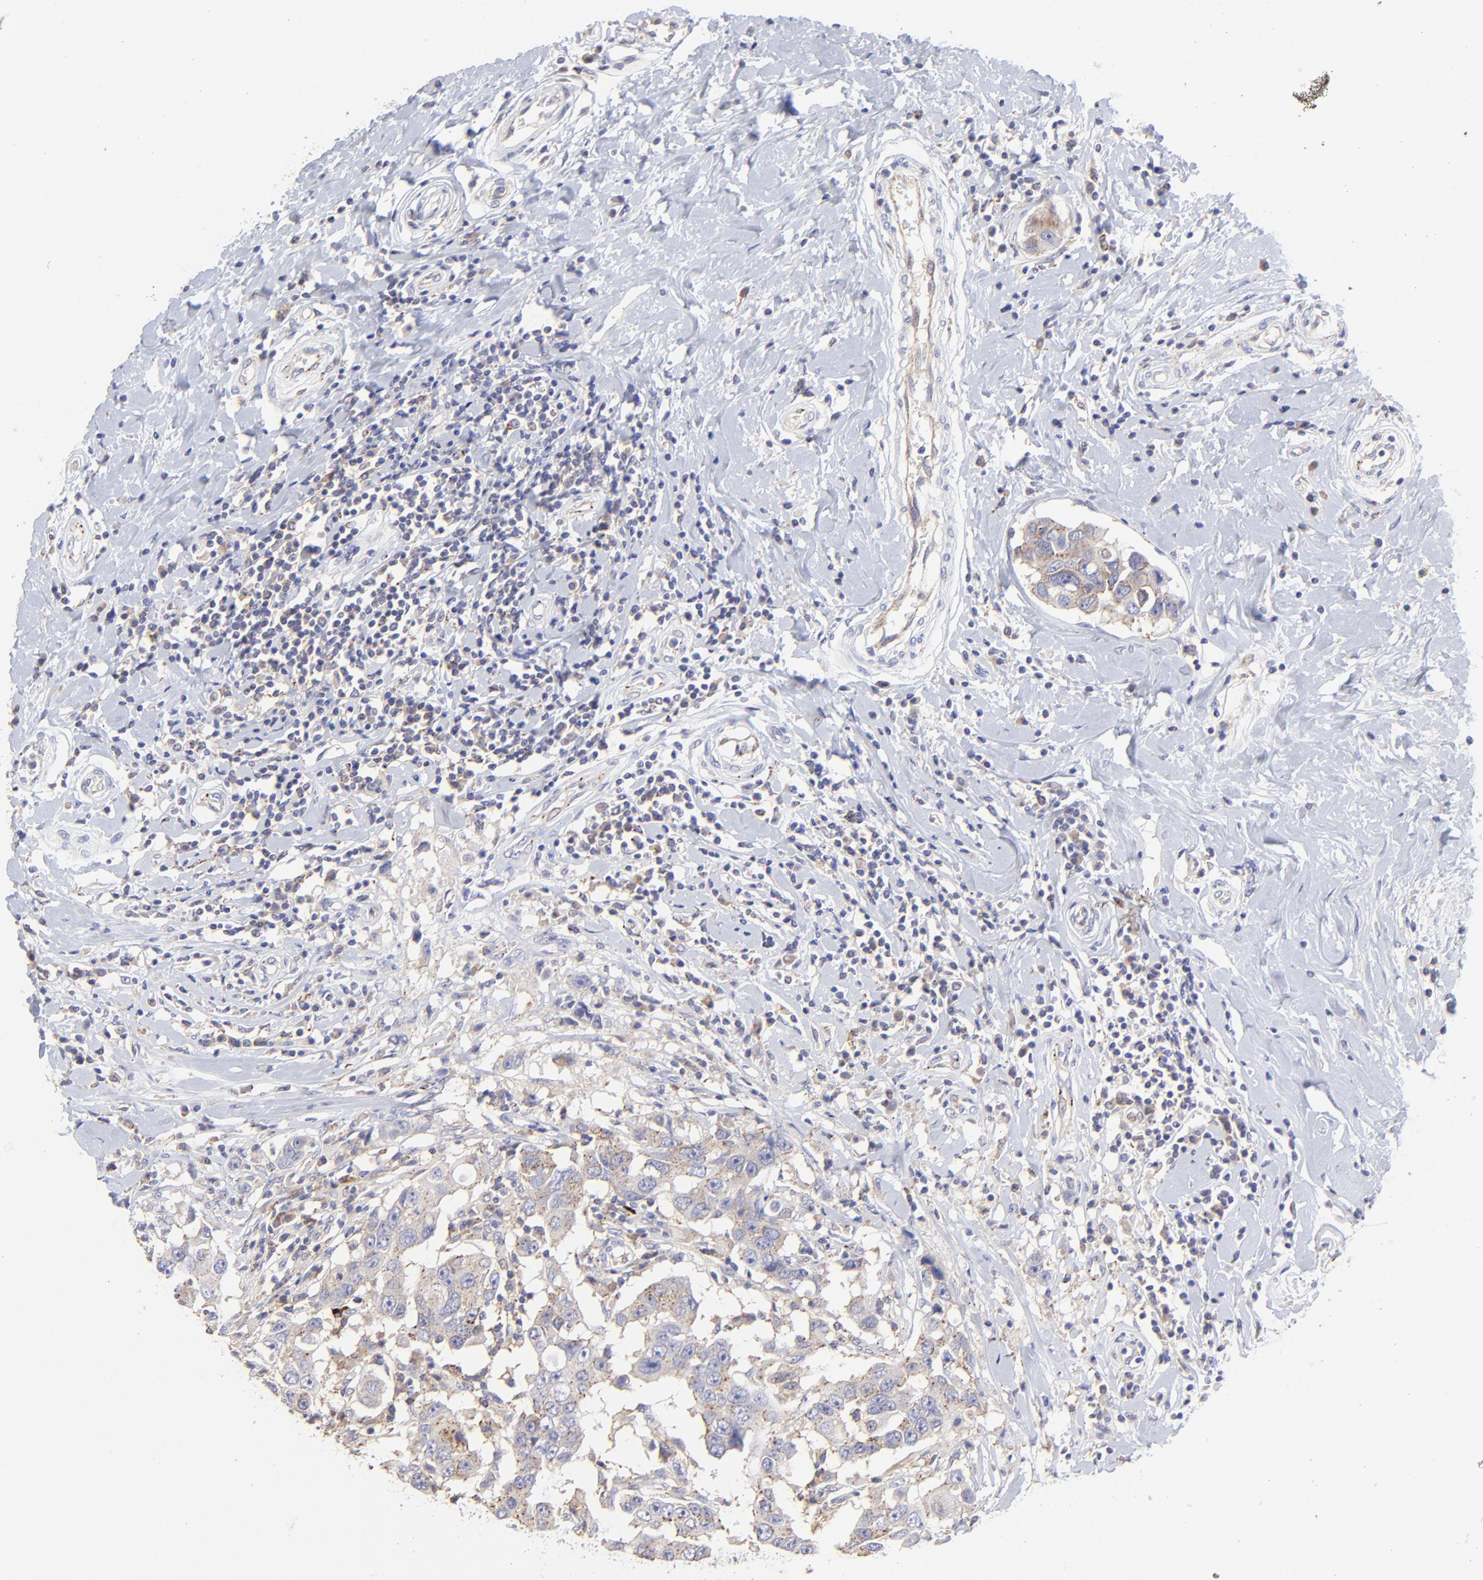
{"staining": {"intensity": "moderate", "quantity": ">75%", "location": "cytoplasmic/membranous"}, "tissue": "breast cancer", "cell_type": "Tumor cells", "image_type": "cancer", "snomed": [{"axis": "morphology", "description": "Duct carcinoma"}, {"axis": "topography", "description": "Breast"}], "caption": "DAB (3,3'-diaminobenzidine) immunohistochemical staining of human breast invasive ductal carcinoma exhibits moderate cytoplasmic/membranous protein positivity in about >75% of tumor cells. (IHC, brightfield microscopy, high magnification).", "gene": "LHFPL1", "patient": {"sex": "female", "age": 27}}